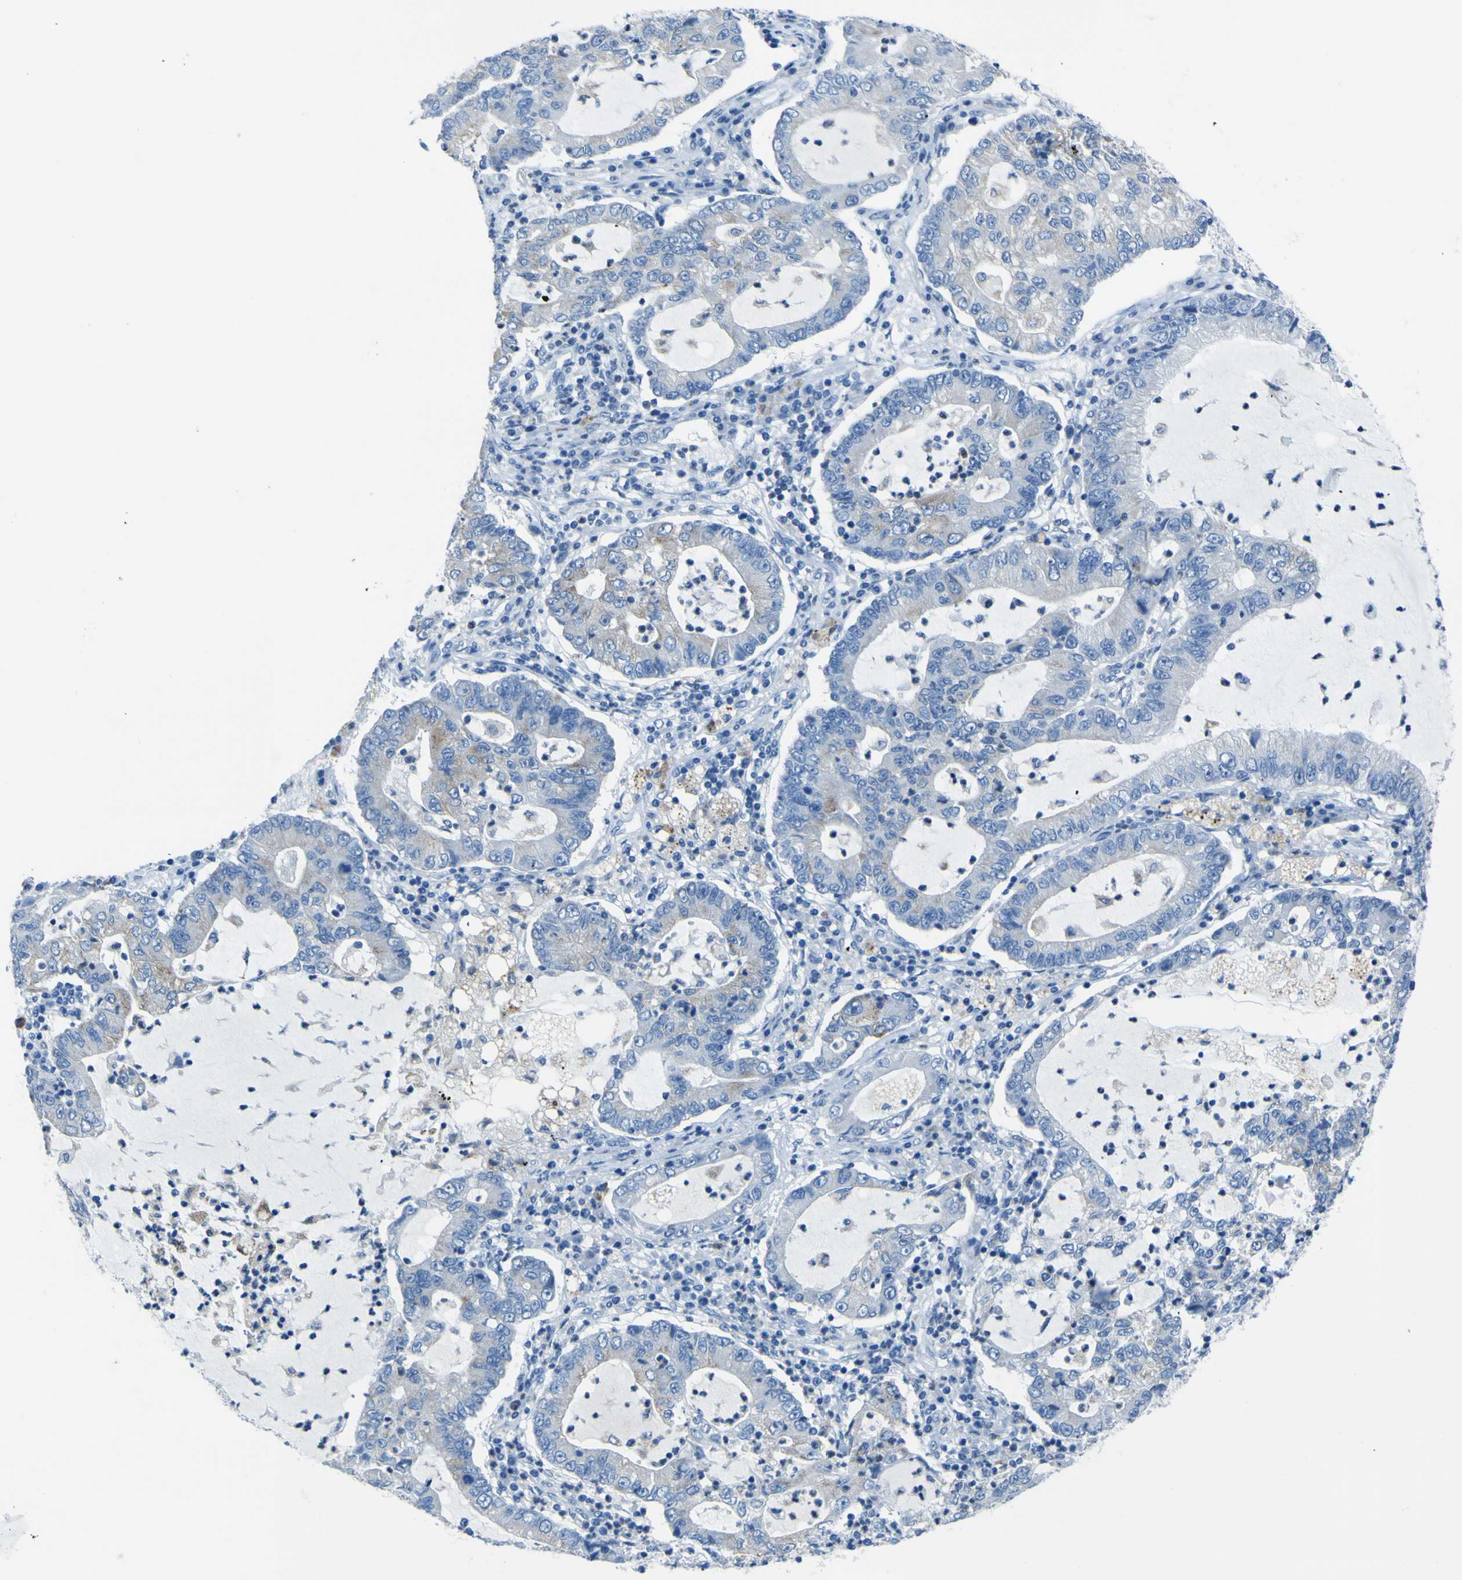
{"staining": {"intensity": "weak", "quantity": "<25%", "location": "cytoplasmic/membranous"}, "tissue": "lung cancer", "cell_type": "Tumor cells", "image_type": "cancer", "snomed": [{"axis": "morphology", "description": "Adenocarcinoma, NOS"}, {"axis": "topography", "description": "Lung"}], "caption": "DAB (3,3'-diaminobenzidine) immunohistochemical staining of lung cancer (adenocarcinoma) reveals no significant positivity in tumor cells.", "gene": "ACSL1", "patient": {"sex": "female", "age": 51}}